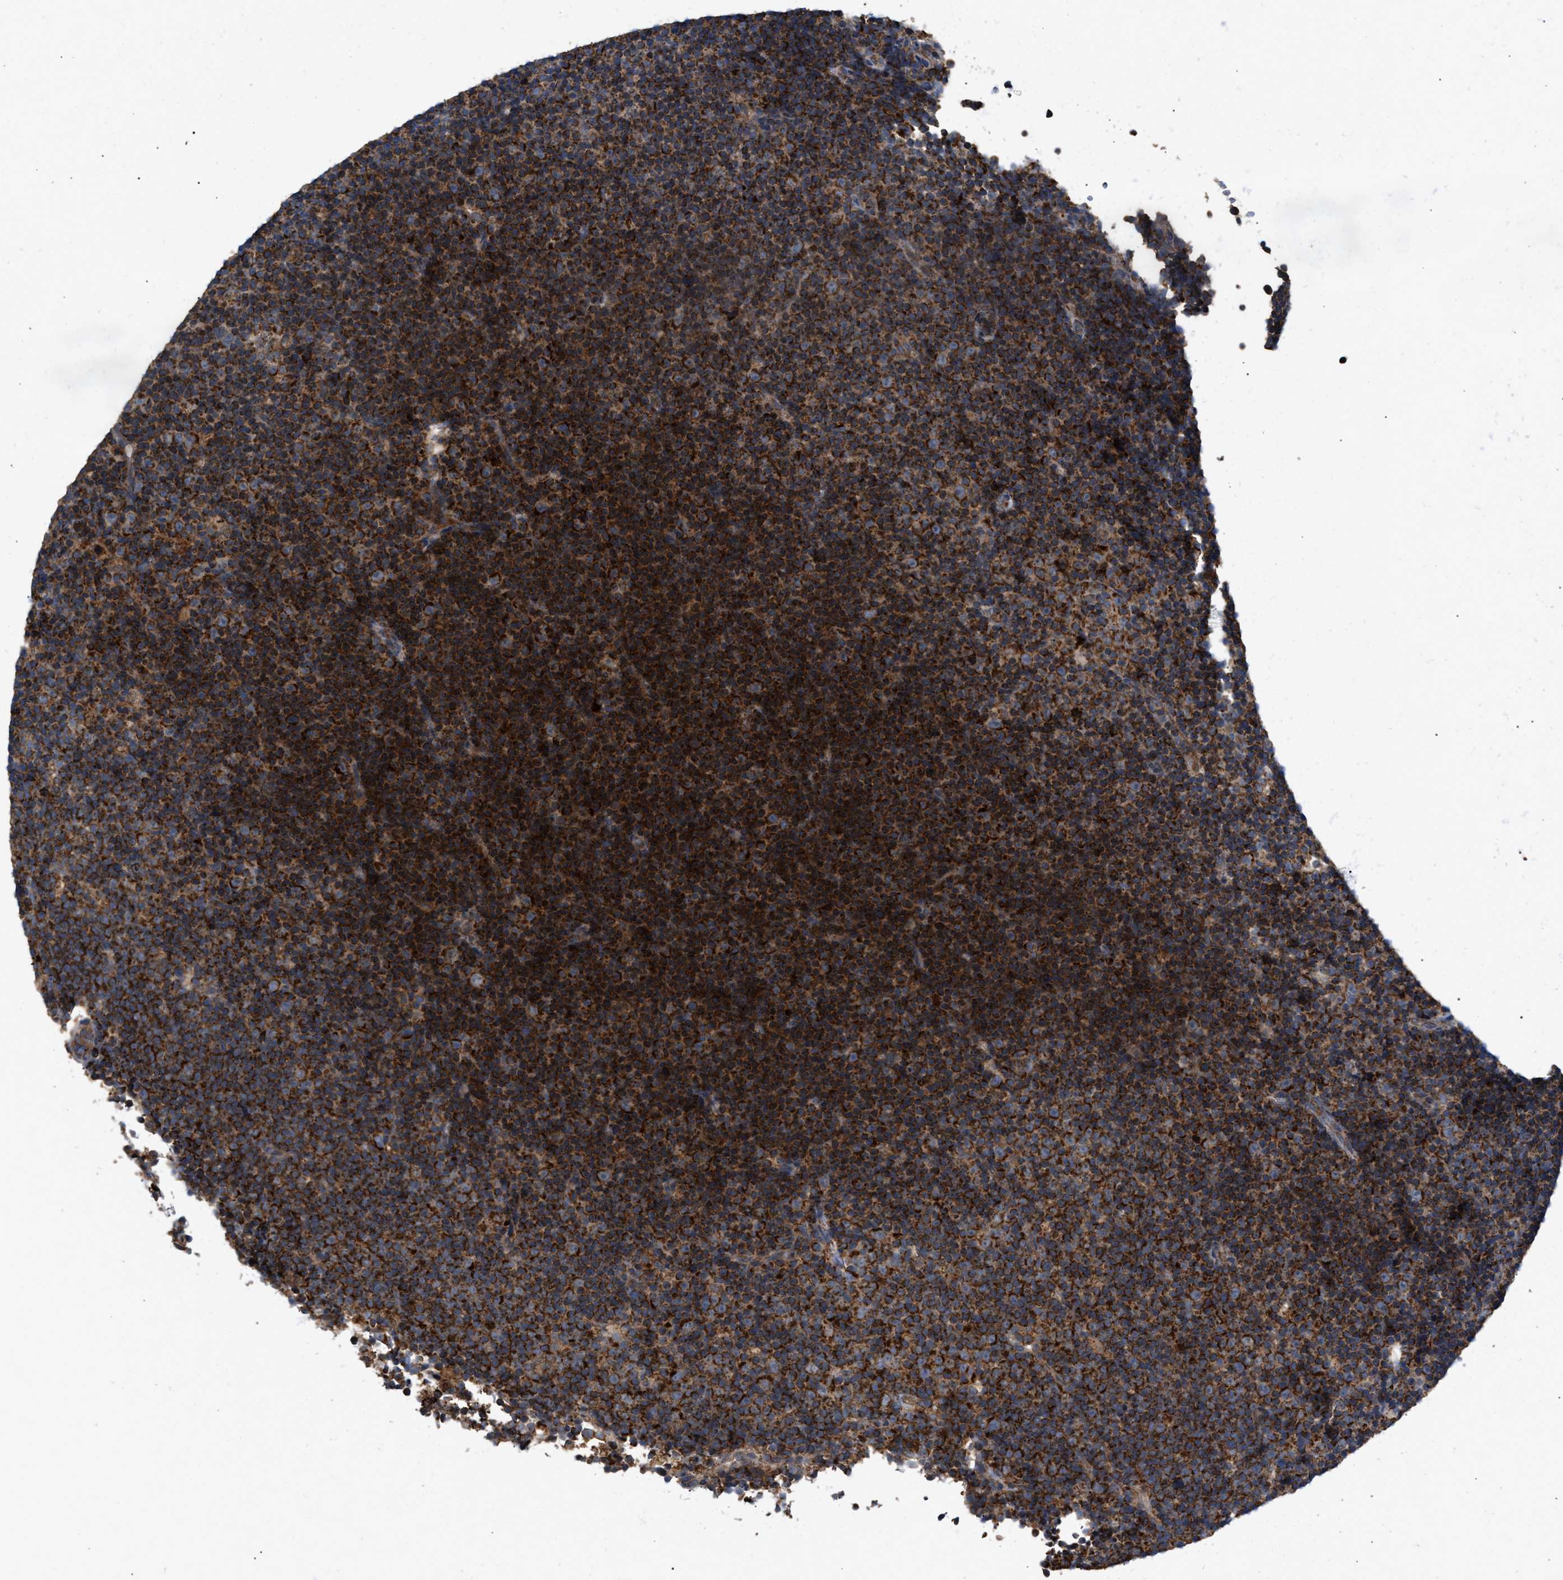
{"staining": {"intensity": "strong", "quantity": ">75%", "location": "cytoplasmic/membranous"}, "tissue": "lymphoma", "cell_type": "Tumor cells", "image_type": "cancer", "snomed": [{"axis": "morphology", "description": "Malignant lymphoma, non-Hodgkin's type, Low grade"}, {"axis": "topography", "description": "Lymph node"}], "caption": "Immunohistochemistry of low-grade malignant lymphoma, non-Hodgkin's type demonstrates high levels of strong cytoplasmic/membranous staining in approximately >75% of tumor cells.", "gene": "TACO1", "patient": {"sex": "female", "age": 67}}